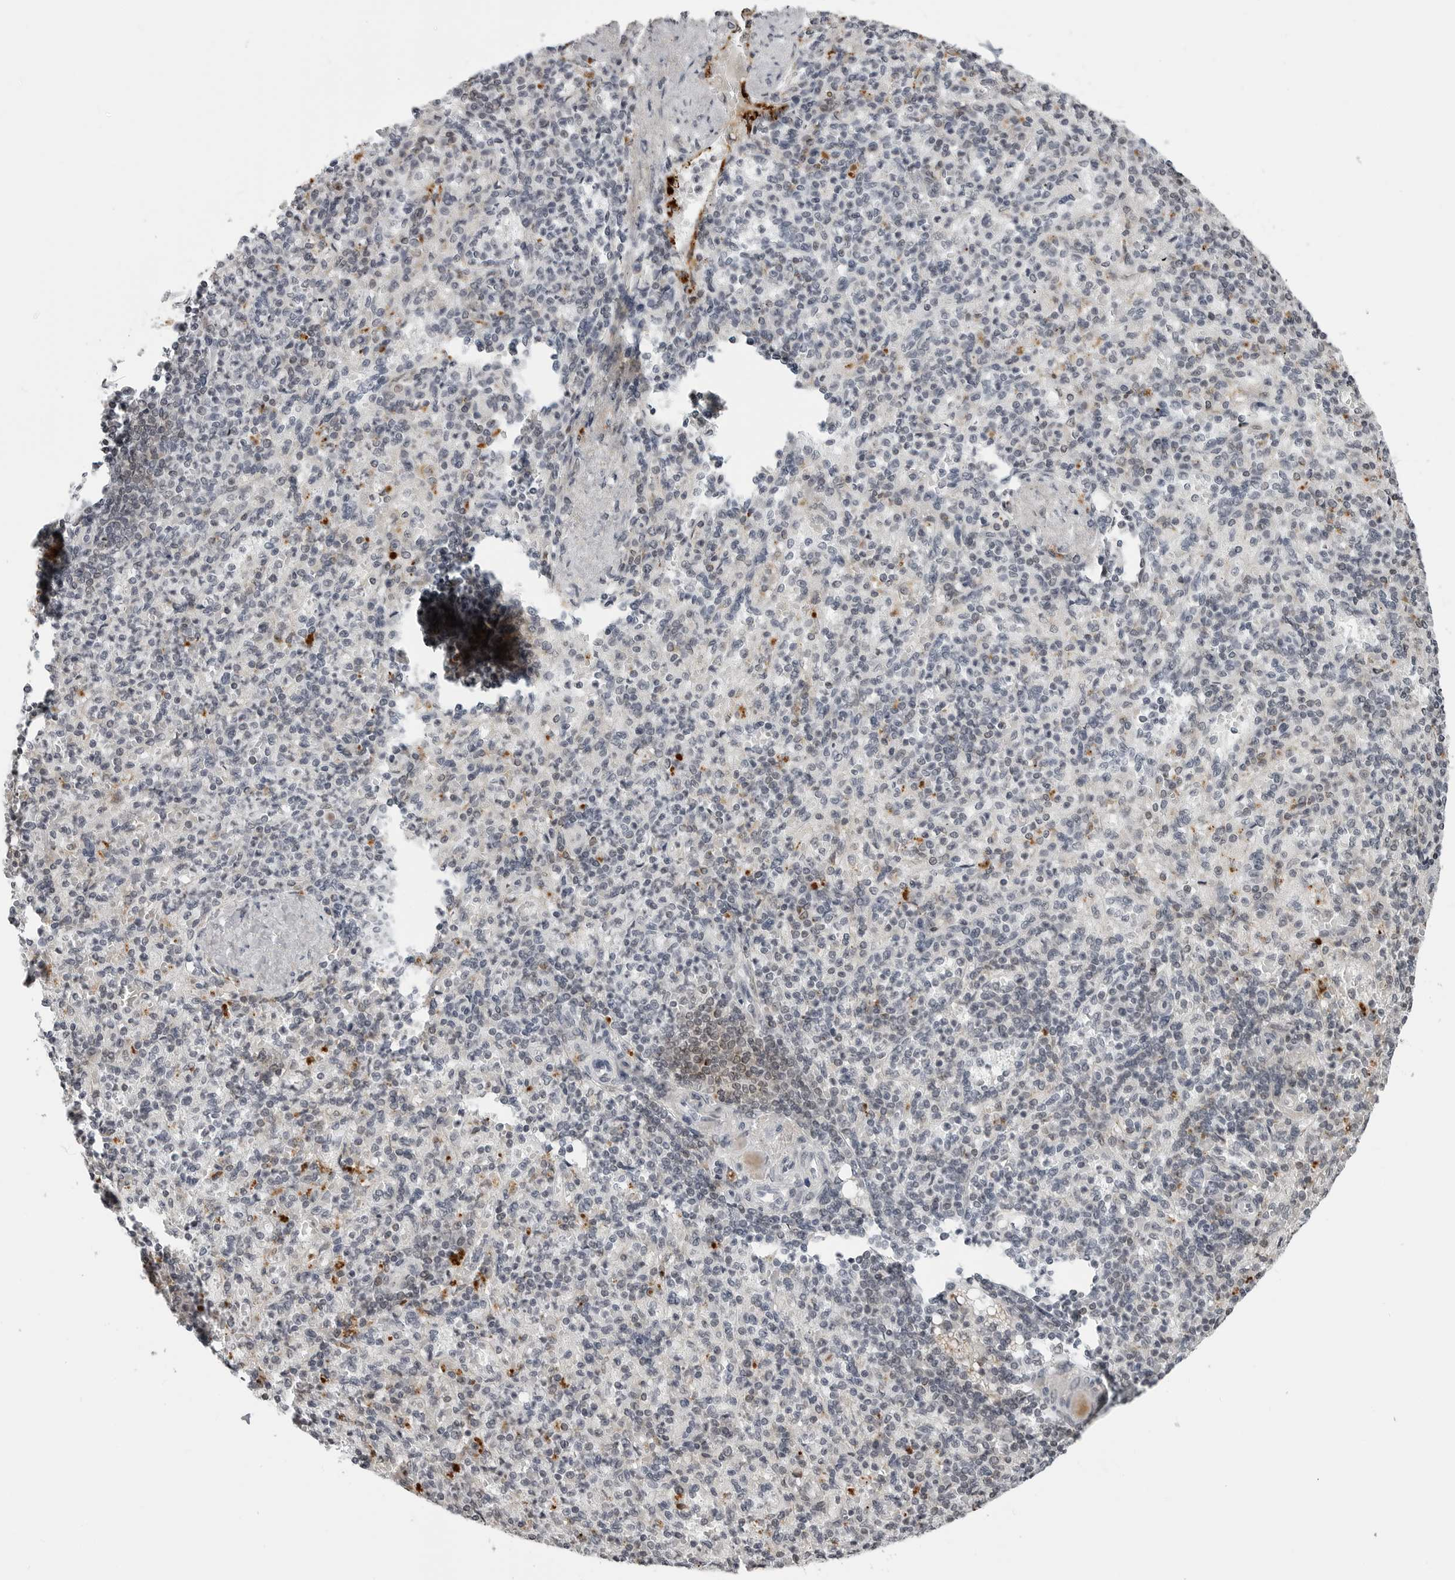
{"staining": {"intensity": "negative", "quantity": "none", "location": "none"}, "tissue": "spleen", "cell_type": "Cells in red pulp", "image_type": "normal", "snomed": [{"axis": "morphology", "description": "Normal tissue, NOS"}, {"axis": "topography", "description": "Spleen"}], "caption": "An image of spleen stained for a protein exhibits no brown staining in cells in red pulp. (DAB (3,3'-diaminobenzidine) immunohistochemistry with hematoxylin counter stain).", "gene": "CXCR5", "patient": {"sex": "female", "age": 74}}